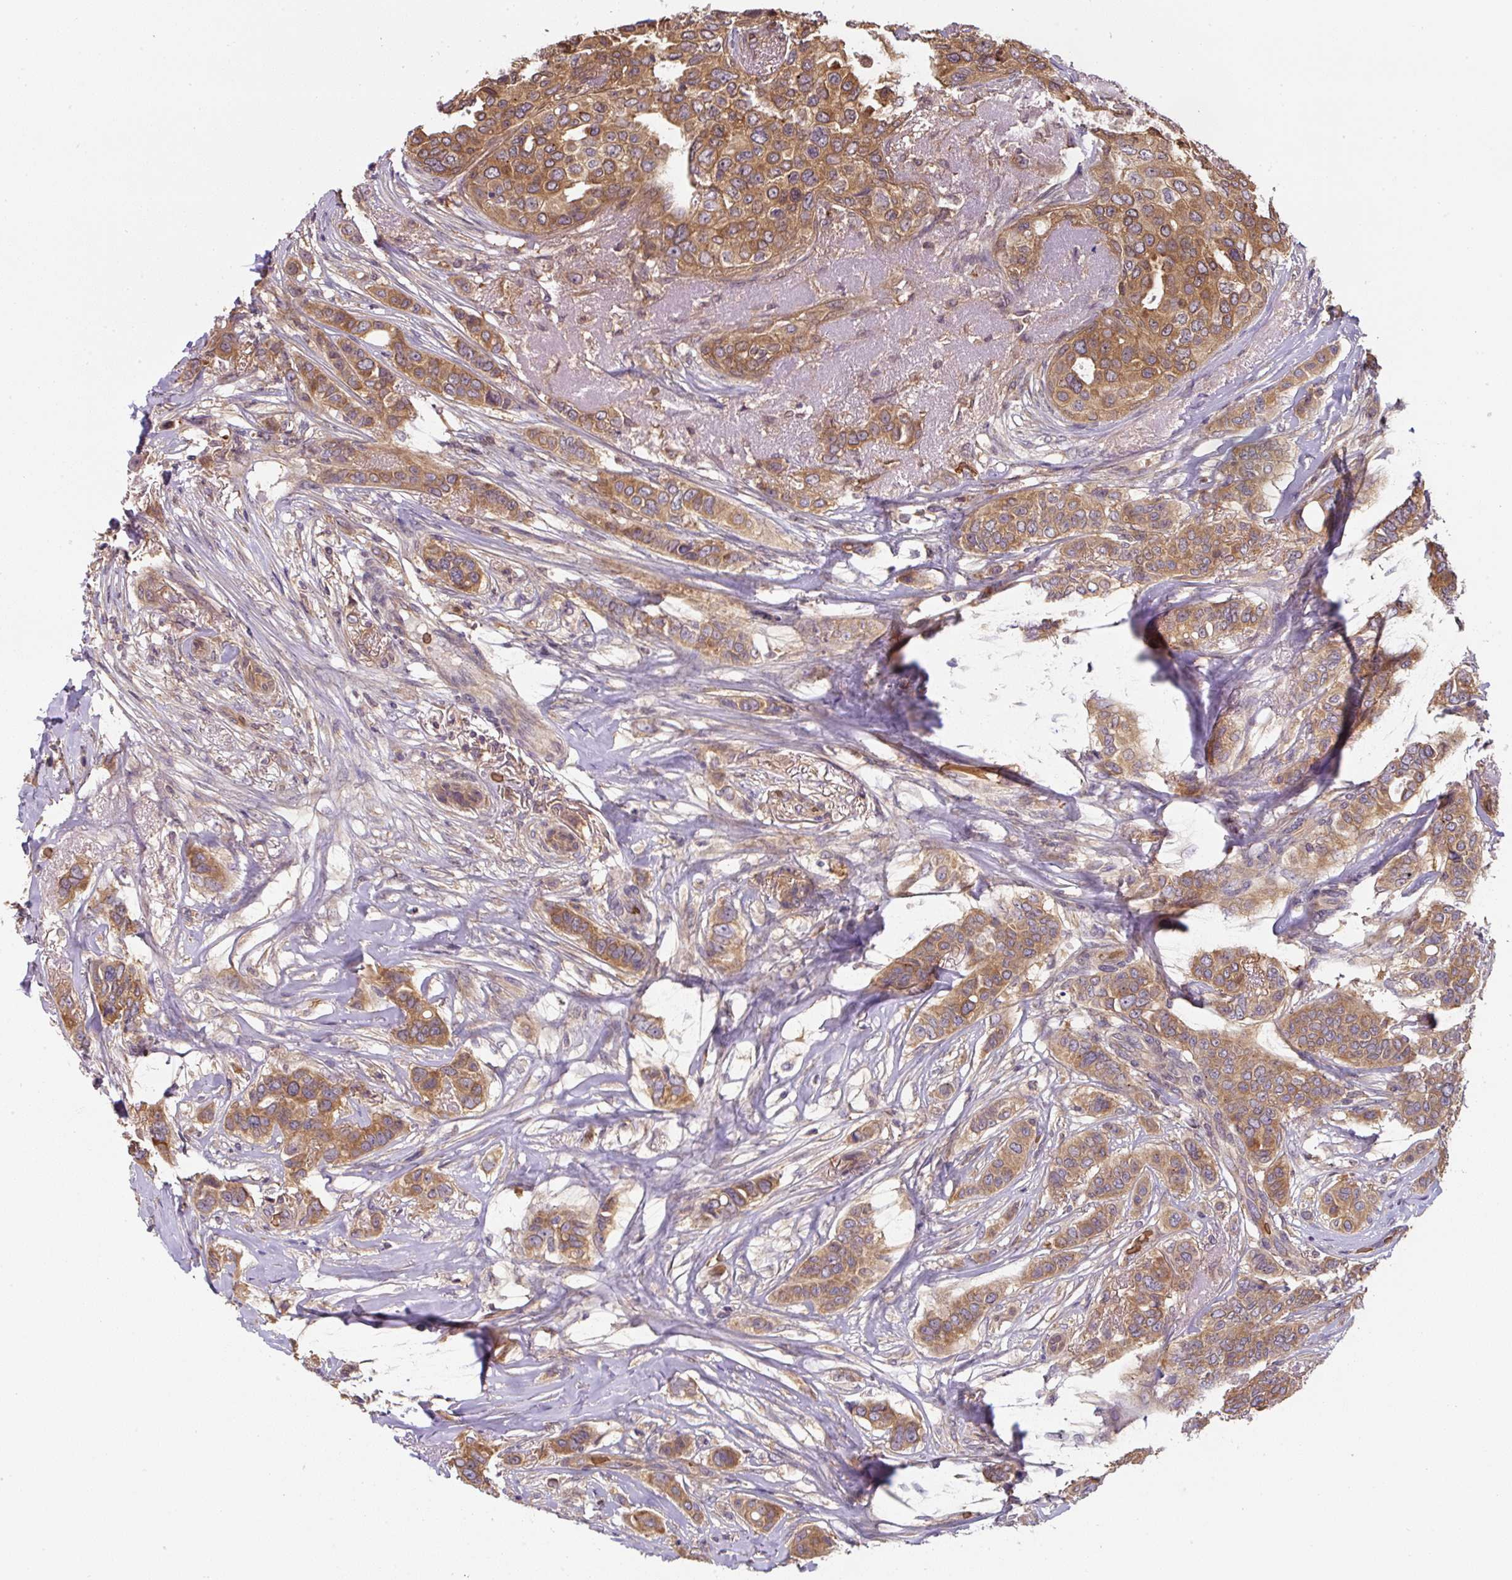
{"staining": {"intensity": "moderate", "quantity": ">75%", "location": "cytoplasmic/membranous"}, "tissue": "breast cancer", "cell_type": "Tumor cells", "image_type": "cancer", "snomed": [{"axis": "morphology", "description": "Lobular carcinoma"}, {"axis": "topography", "description": "Breast"}], "caption": "Moderate cytoplasmic/membranous positivity for a protein is identified in about >75% of tumor cells of breast cancer using immunohistochemistry (IHC).", "gene": "ST13", "patient": {"sex": "female", "age": 51}}